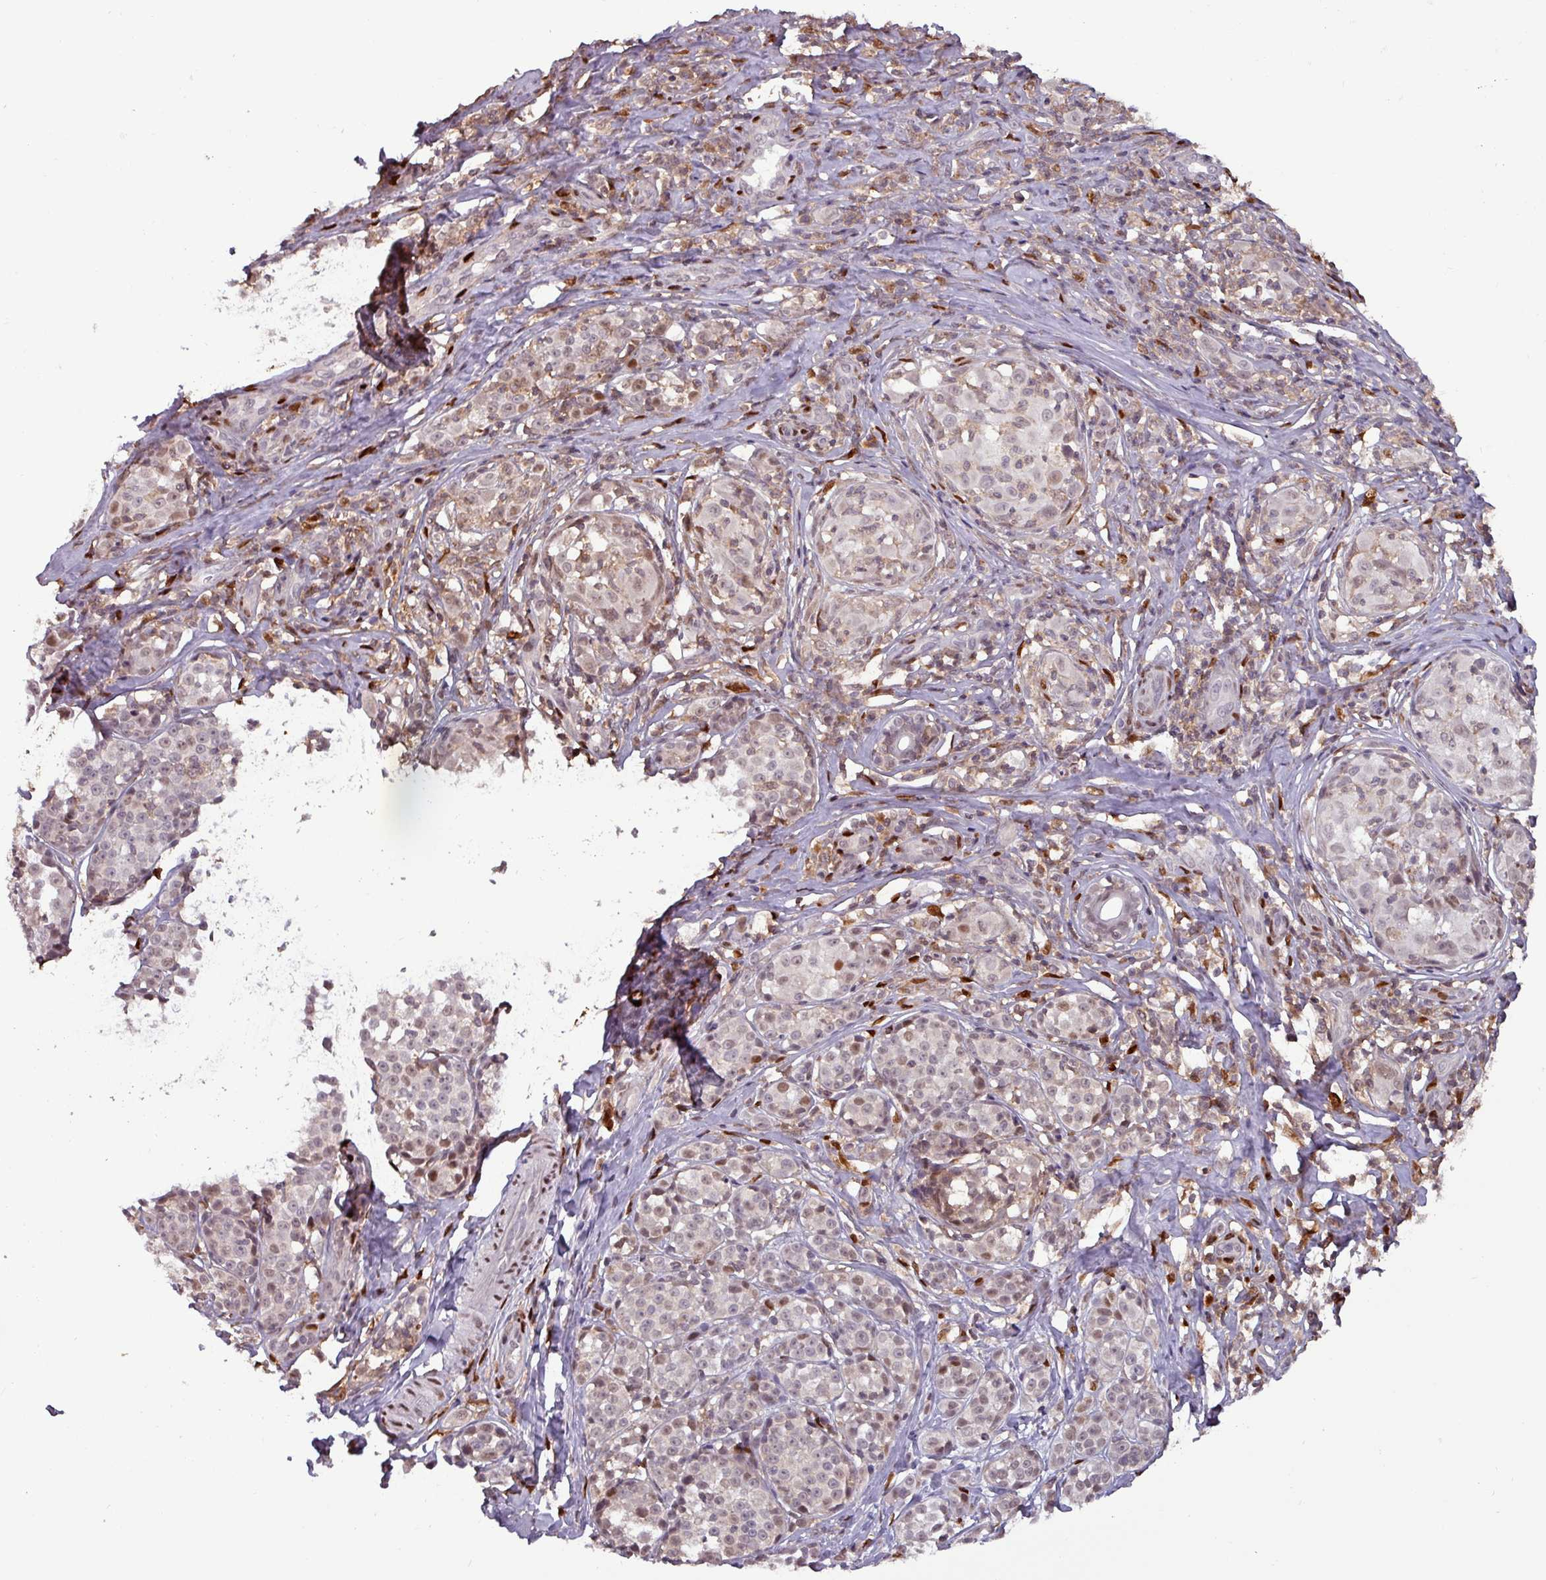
{"staining": {"intensity": "moderate", "quantity": "<25%", "location": "nuclear"}, "tissue": "melanoma", "cell_type": "Tumor cells", "image_type": "cancer", "snomed": [{"axis": "morphology", "description": "Malignant melanoma, NOS"}, {"axis": "topography", "description": "Skin"}], "caption": "Immunohistochemistry of melanoma displays low levels of moderate nuclear expression in about <25% of tumor cells.", "gene": "PRRX1", "patient": {"sex": "female", "age": 35}}